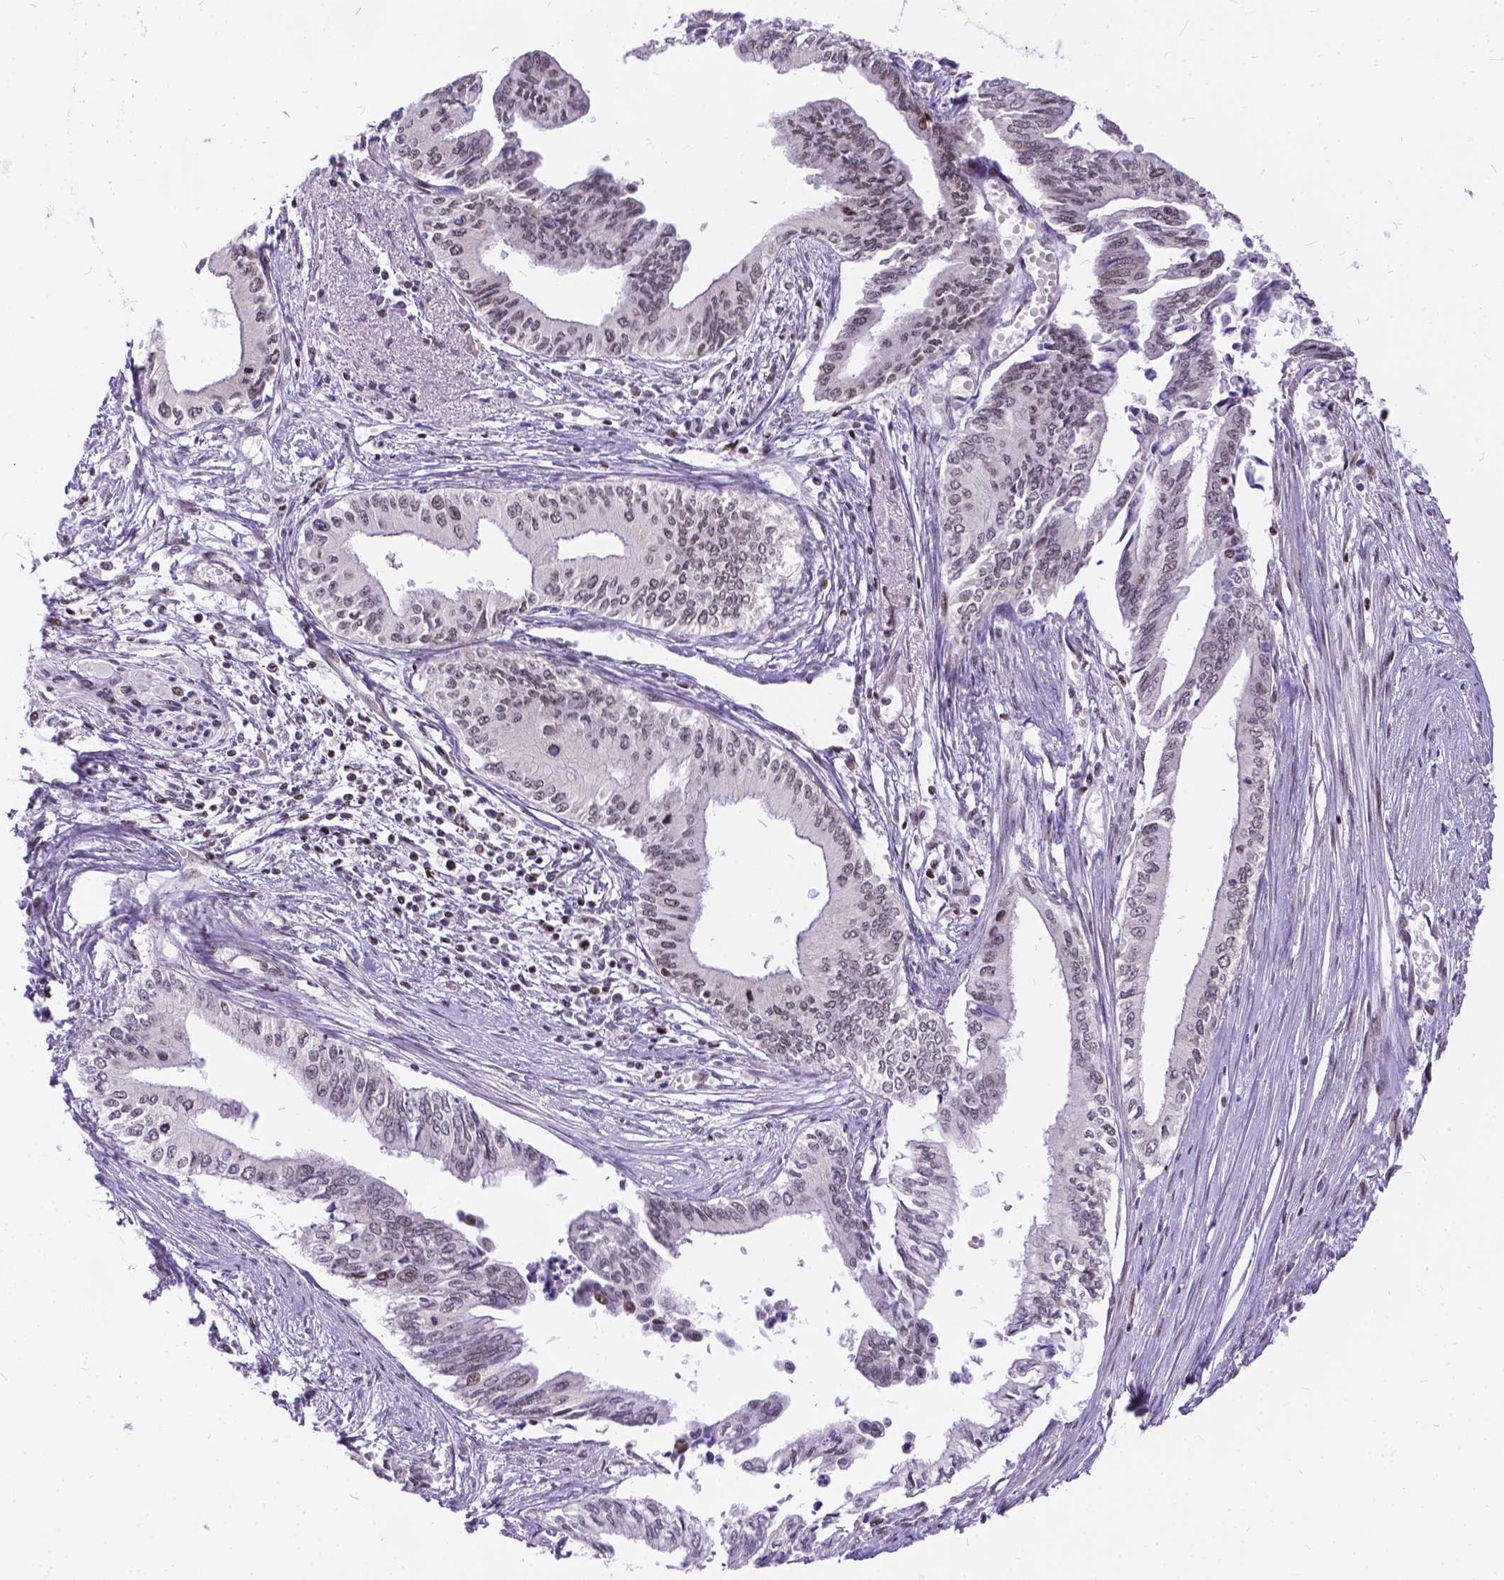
{"staining": {"intensity": "weak", "quantity": "25%-75%", "location": "nuclear"}, "tissue": "pancreatic cancer", "cell_type": "Tumor cells", "image_type": "cancer", "snomed": [{"axis": "morphology", "description": "Adenocarcinoma, NOS"}, {"axis": "topography", "description": "Pancreas"}], "caption": "Pancreatic adenocarcinoma was stained to show a protein in brown. There is low levels of weak nuclear expression in about 25%-75% of tumor cells.", "gene": "FAM124B", "patient": {"sex": "female", "age": 61}}